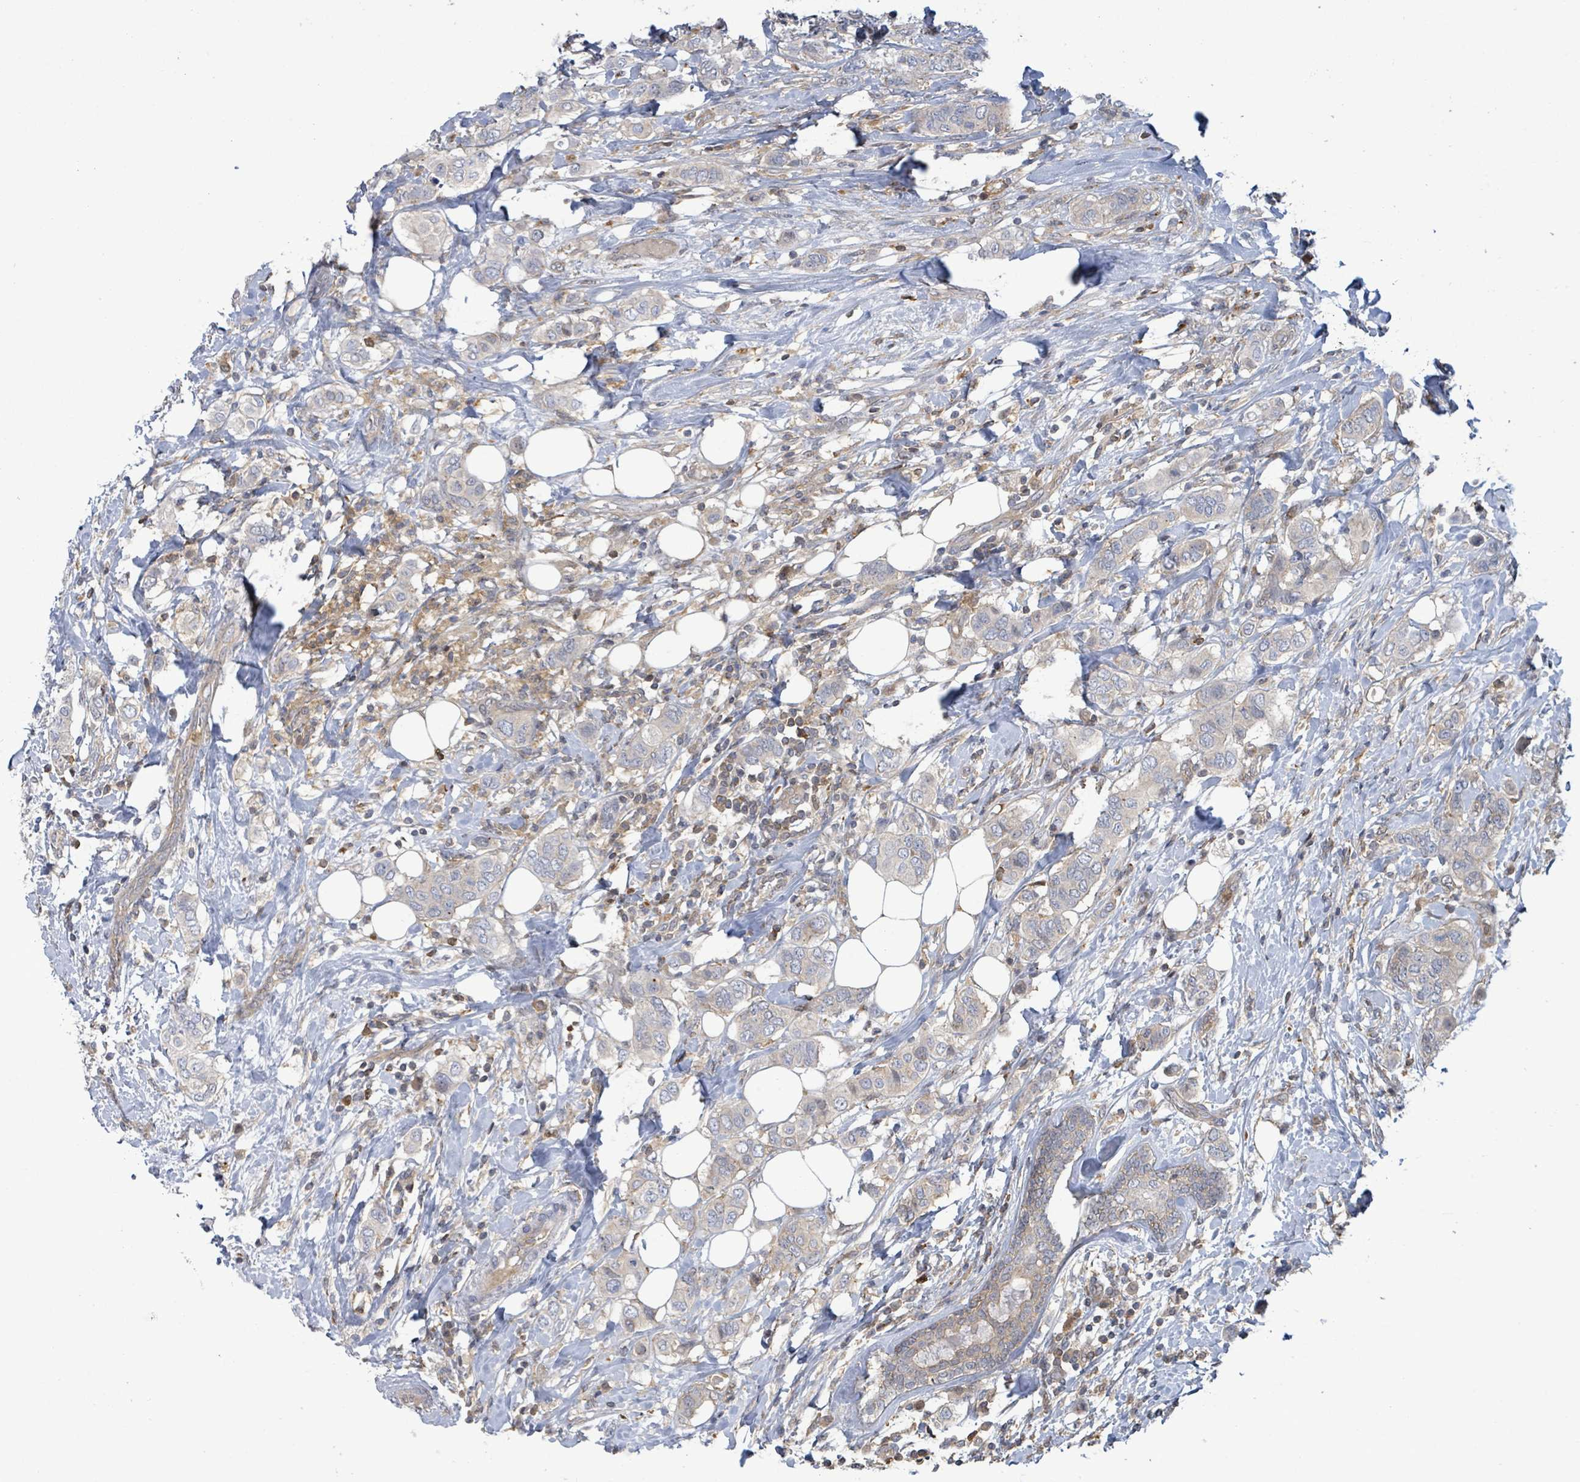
{"staining": {"intensity": "weak", "quantity": "<25%", "location": "cytoplasmic/membranous"}, "tissue": "breast cancer", "cell_type": "Tumor cells", "image_type": "cancer", "snomed": [{"axis": "morphology", "description": "Lobular carcinoma"}, {"axis": "topography", "description": "Breast"}], "caption": "The histopathology image demonstrates no significant staining in tumor cells of breast cancer.", "gene": "PGAM1", "patient": {"sex": "female", "age": 51}}